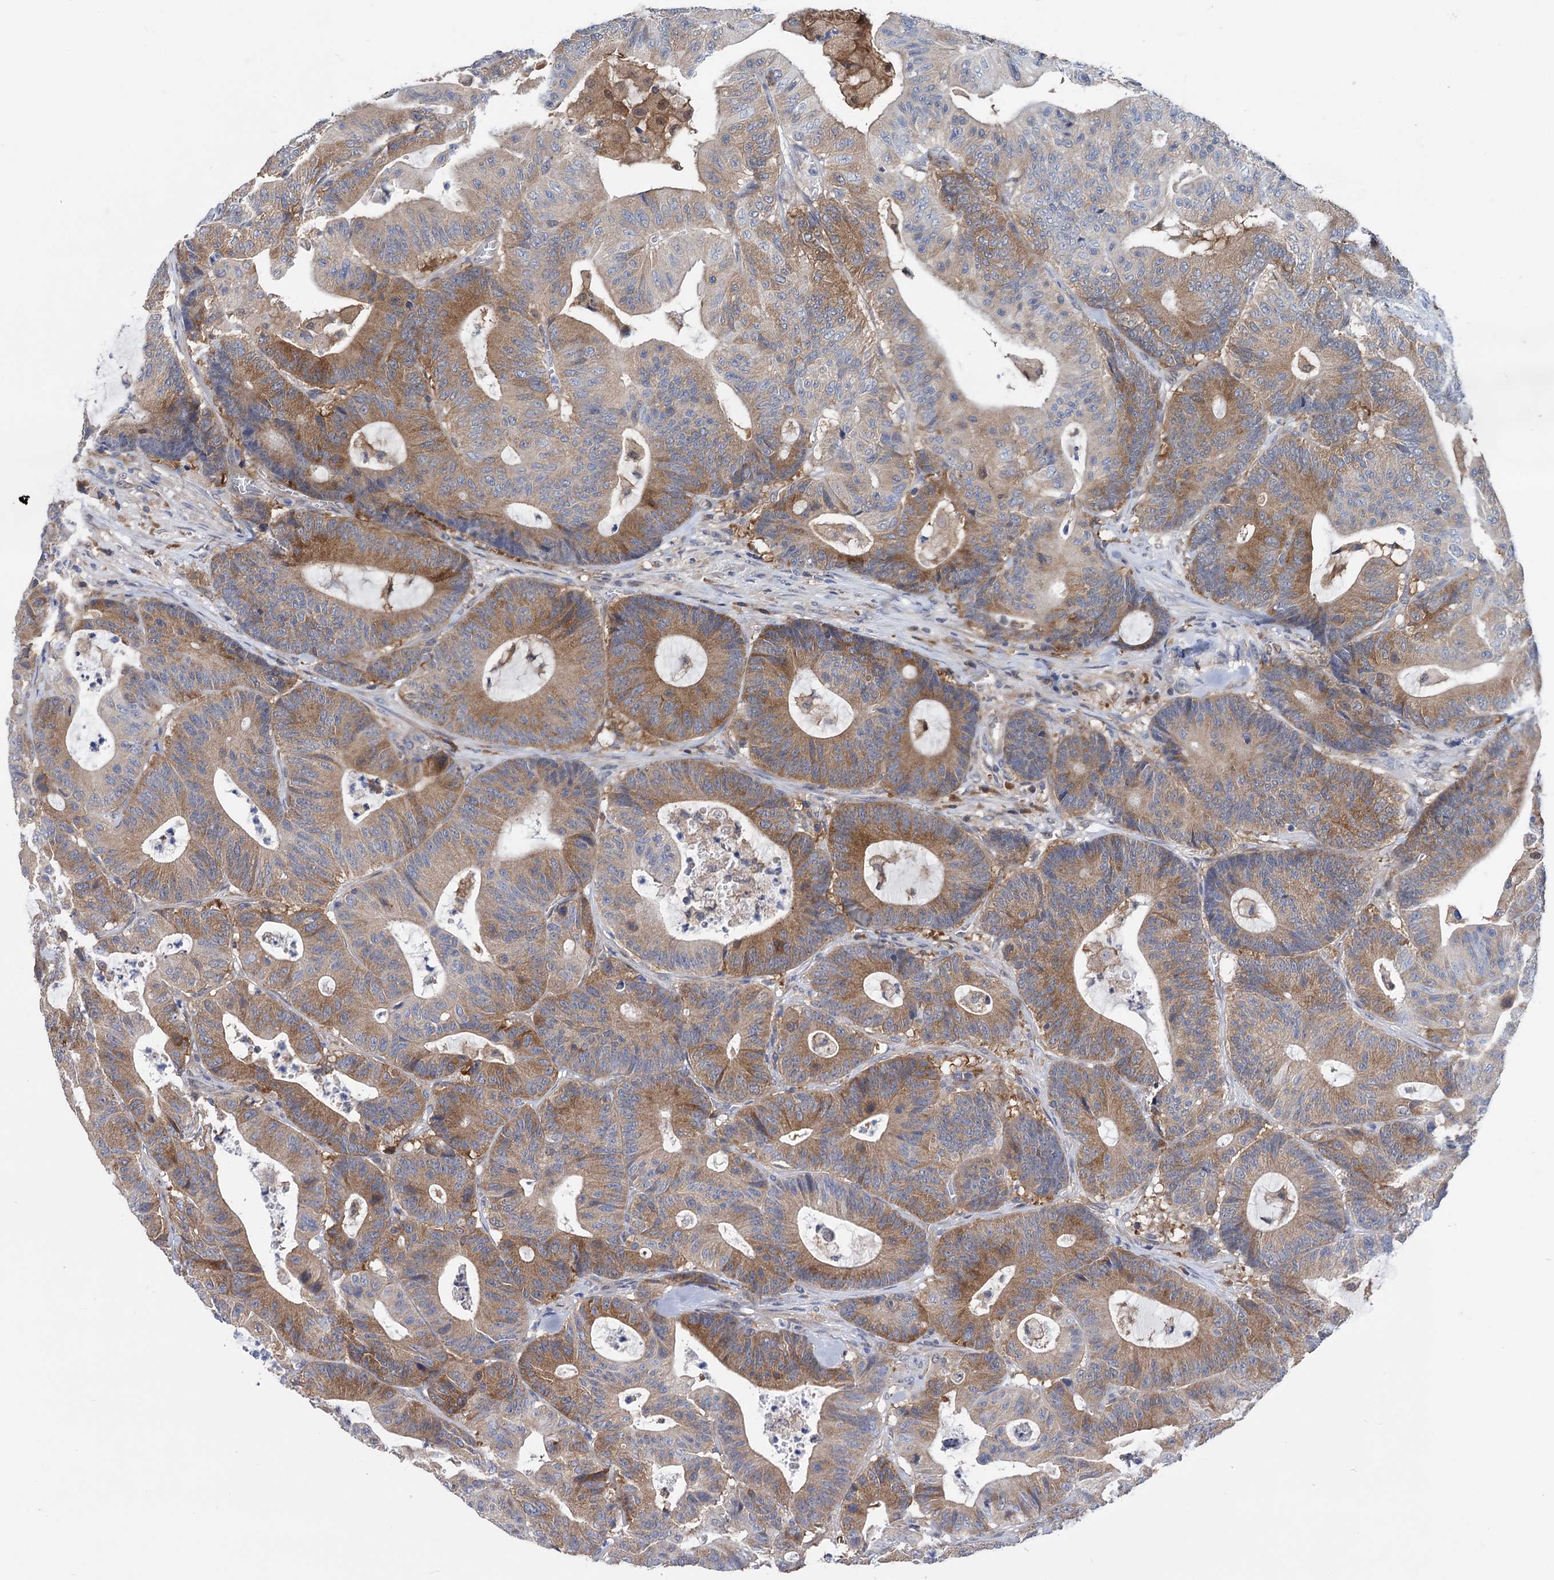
{"staining": {"intensity": "moderate", "quantity": ">75%", "location": "cytoplasmic/membranous"}, "tissue": "colorectal cancer", "cell_type": "Tumor cells", "image_type": "cancer", "snomed": [{"axis": "morphology", "description": "Adenocarcinoma, NOS"}, {"axis": "topography", "description": "Colon"}], "caption": "A brown stain shows moderate cytoplasmic/membranous staining of a protein in colorectal cancer tumor cells.", "gene": "ZNRD2", "patient": {"sex": "female", "age": 84}}